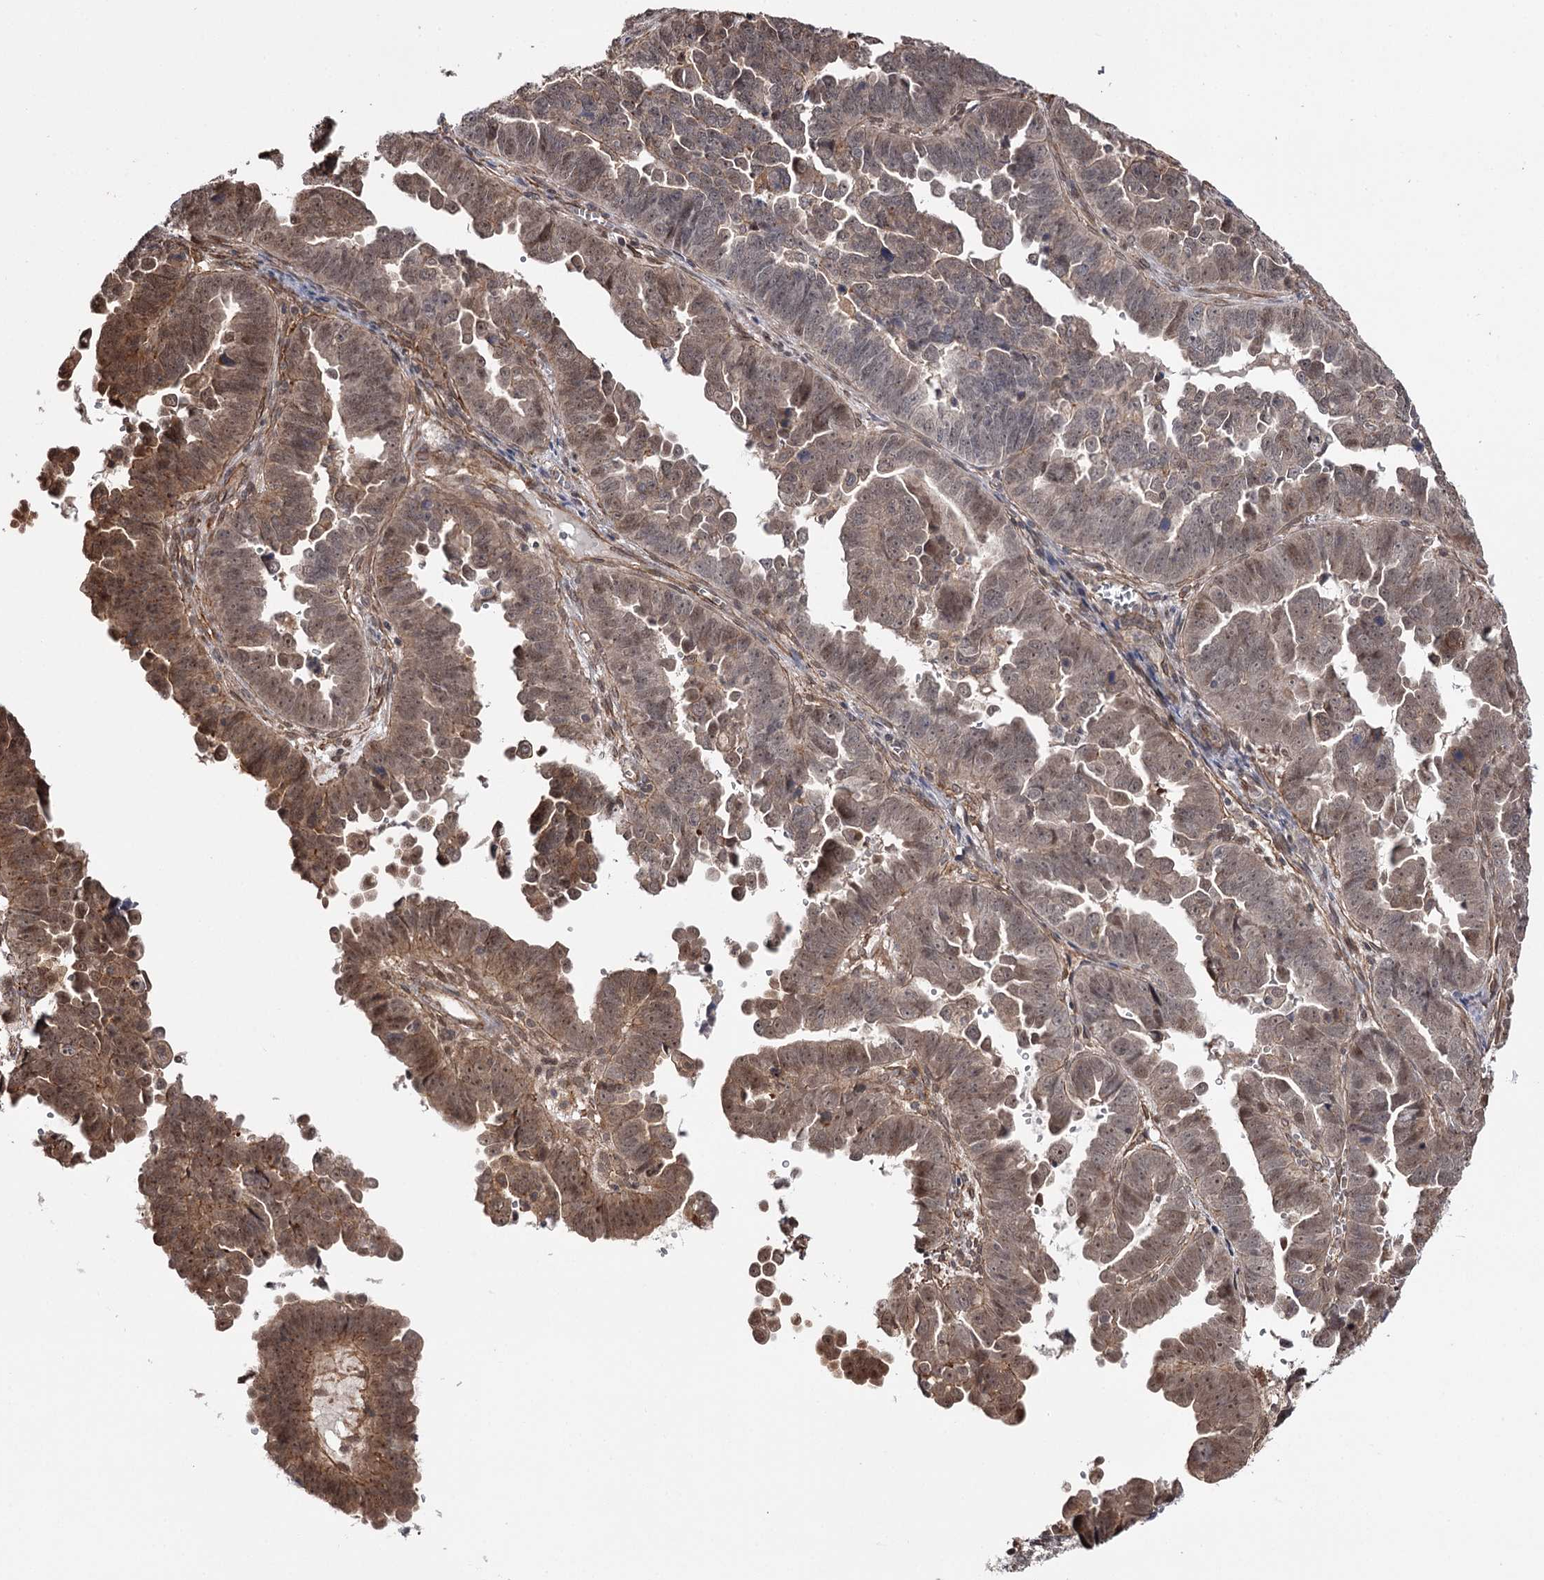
{"staining": {"intensity": "moderate", "quantity": ">75%", "location": "cytoplasmic/membranous,nuclear"}, "tissue": "endometrial cancer", "cell_type": "Tumor cells", "image_type": "cancer", "snomed": [{"axis": "morphology", "description": "Adenocarcinoma, NOS"}, {"axis": "topography", "description": "Endometrium"}], "caption": "A brown stain shows moderate cytoplasmic/membranous and nuclear staining of a protein in human endometrial cancer (adenocarcinoma) tumor cells.", "gene": "TTC33", "patient": {"sex": "female", "age": 75}}